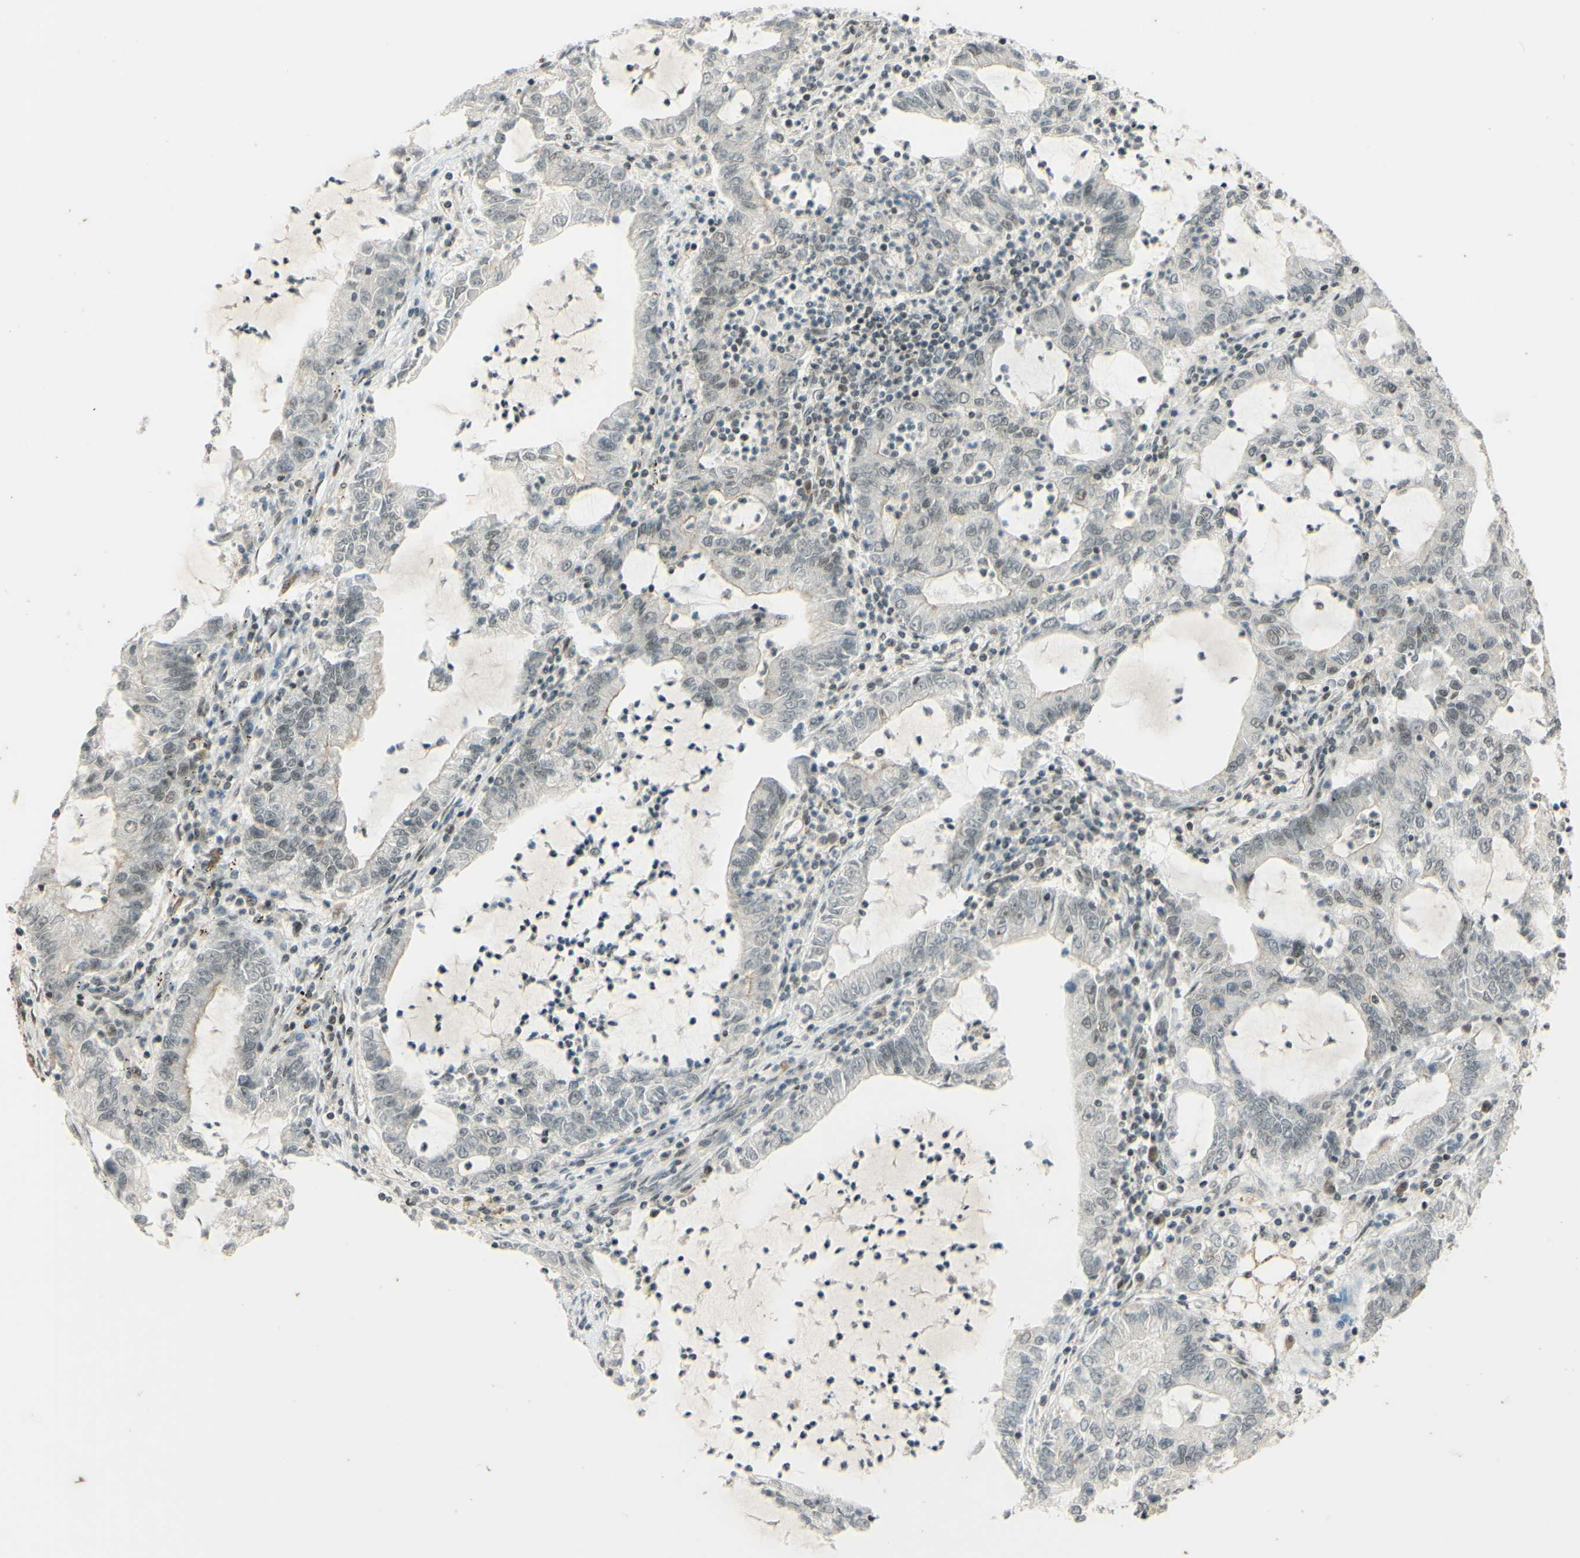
{"staining": {"intensity": "weak", "quantity": "25%-75%", "location": "nuclear"}, "tissue": "lung cancer", "cell_type": "Tumor cells", "image_type": "cancer", "snomed": [{"axis": "morphology", "description": "Adenocarcinoma, NOS"}, {"axis": "topography", "description": "Lung"}], "caption": "Adenocarcinoma (lung) stained with a protein marker demonstrates weak staining in tumor cells.", "gene": "SMARCB1", "patient": {"sex": "female", "age": 51}}